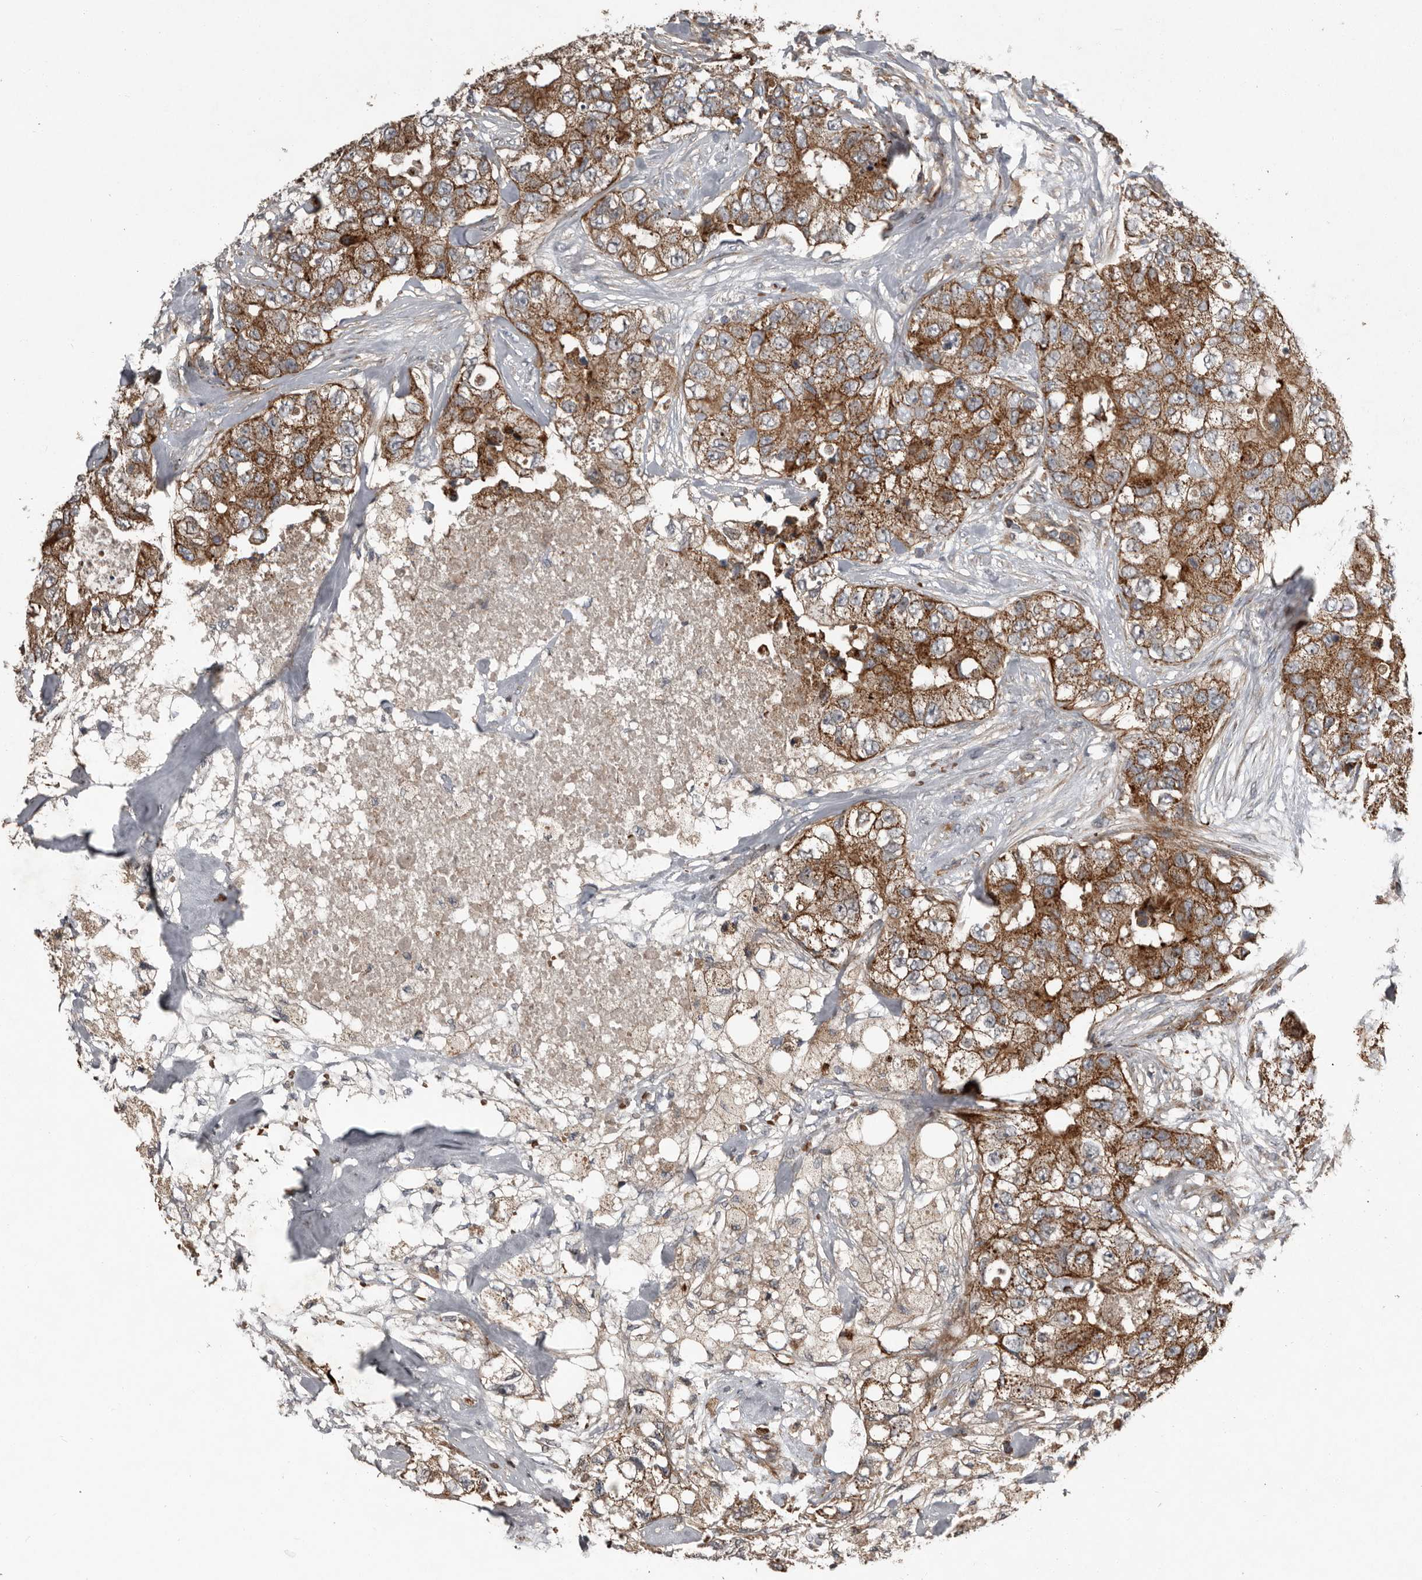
{"staining": {"intensity": "moderate", "quantity": ">75%", "location": "cytoplasmic/membranous"}, "tissue": "breast cancer", "cell_type": "Tumor cells", "image_type": "cancer", "snomed": [{"axis": "morphology", "description": "Duct carcinoma"}, {"axis": "topography", "description": "Breast"}], "caption": "Intraductal carcinoma (breast) tissue exhibits moderate cytoplasmic/membranous expression in about >75% of tumor cells", "gene": "FBXO31", "patient": {"sex": "female", "age": 62}}